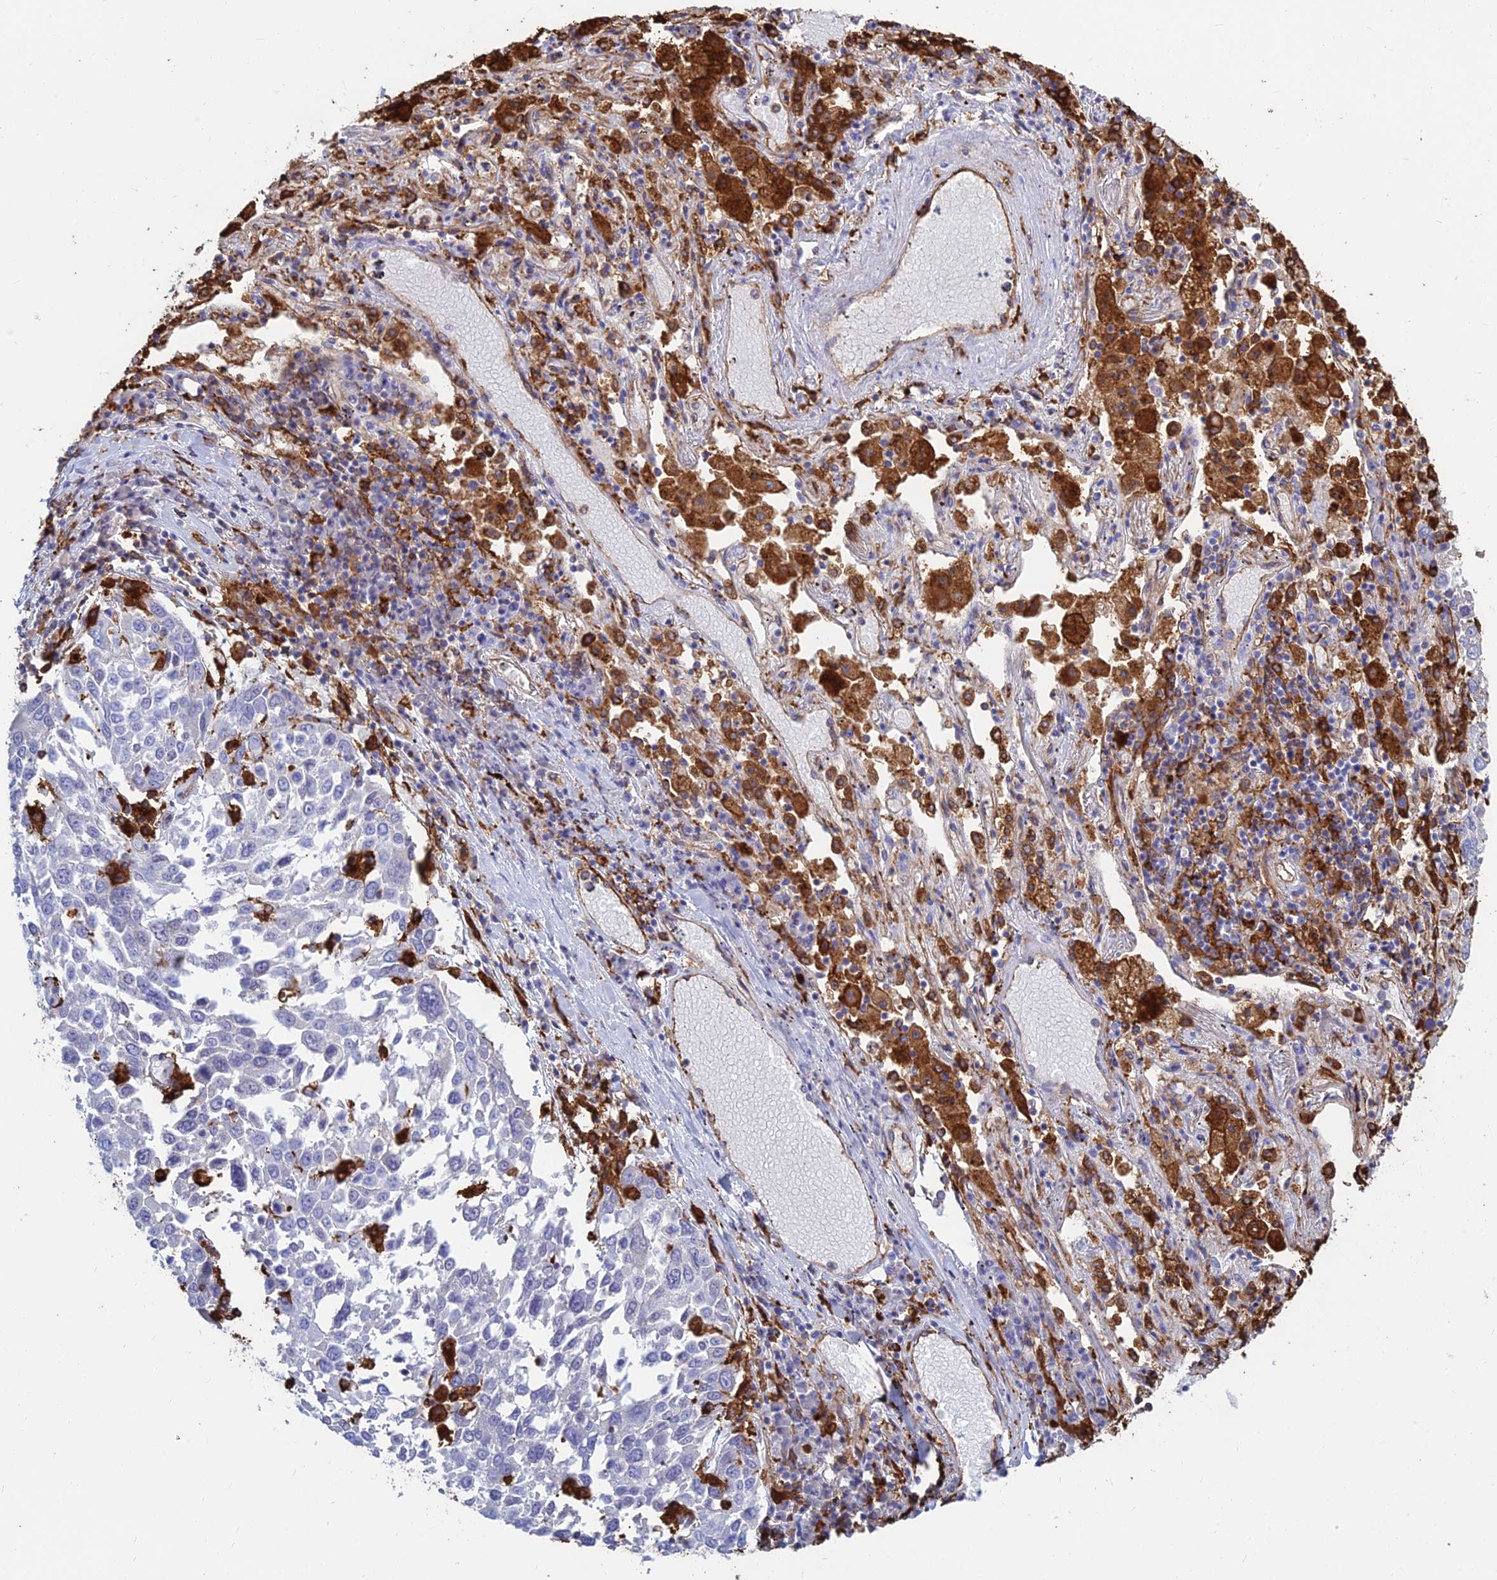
{"staining": {"intensity": "negative", "quantity": "none", "location": "none"}, "tissue": "lung cancer", "cell_type": "Tumor cells", "image_type": "cancer", "snomed": [{"axis": "morphology", "description": "Squamous cell carcinoma, NOS"}, {"axis": "topography", "description": "Lung"}], "caption": "A photomicrograph of squamous cell carcinoma (lung) stained for a protein exhibits no brown staining in tumor cells.", "gene": "HLA-DRB1", "patient": {"sex": "male", "age": 65}}